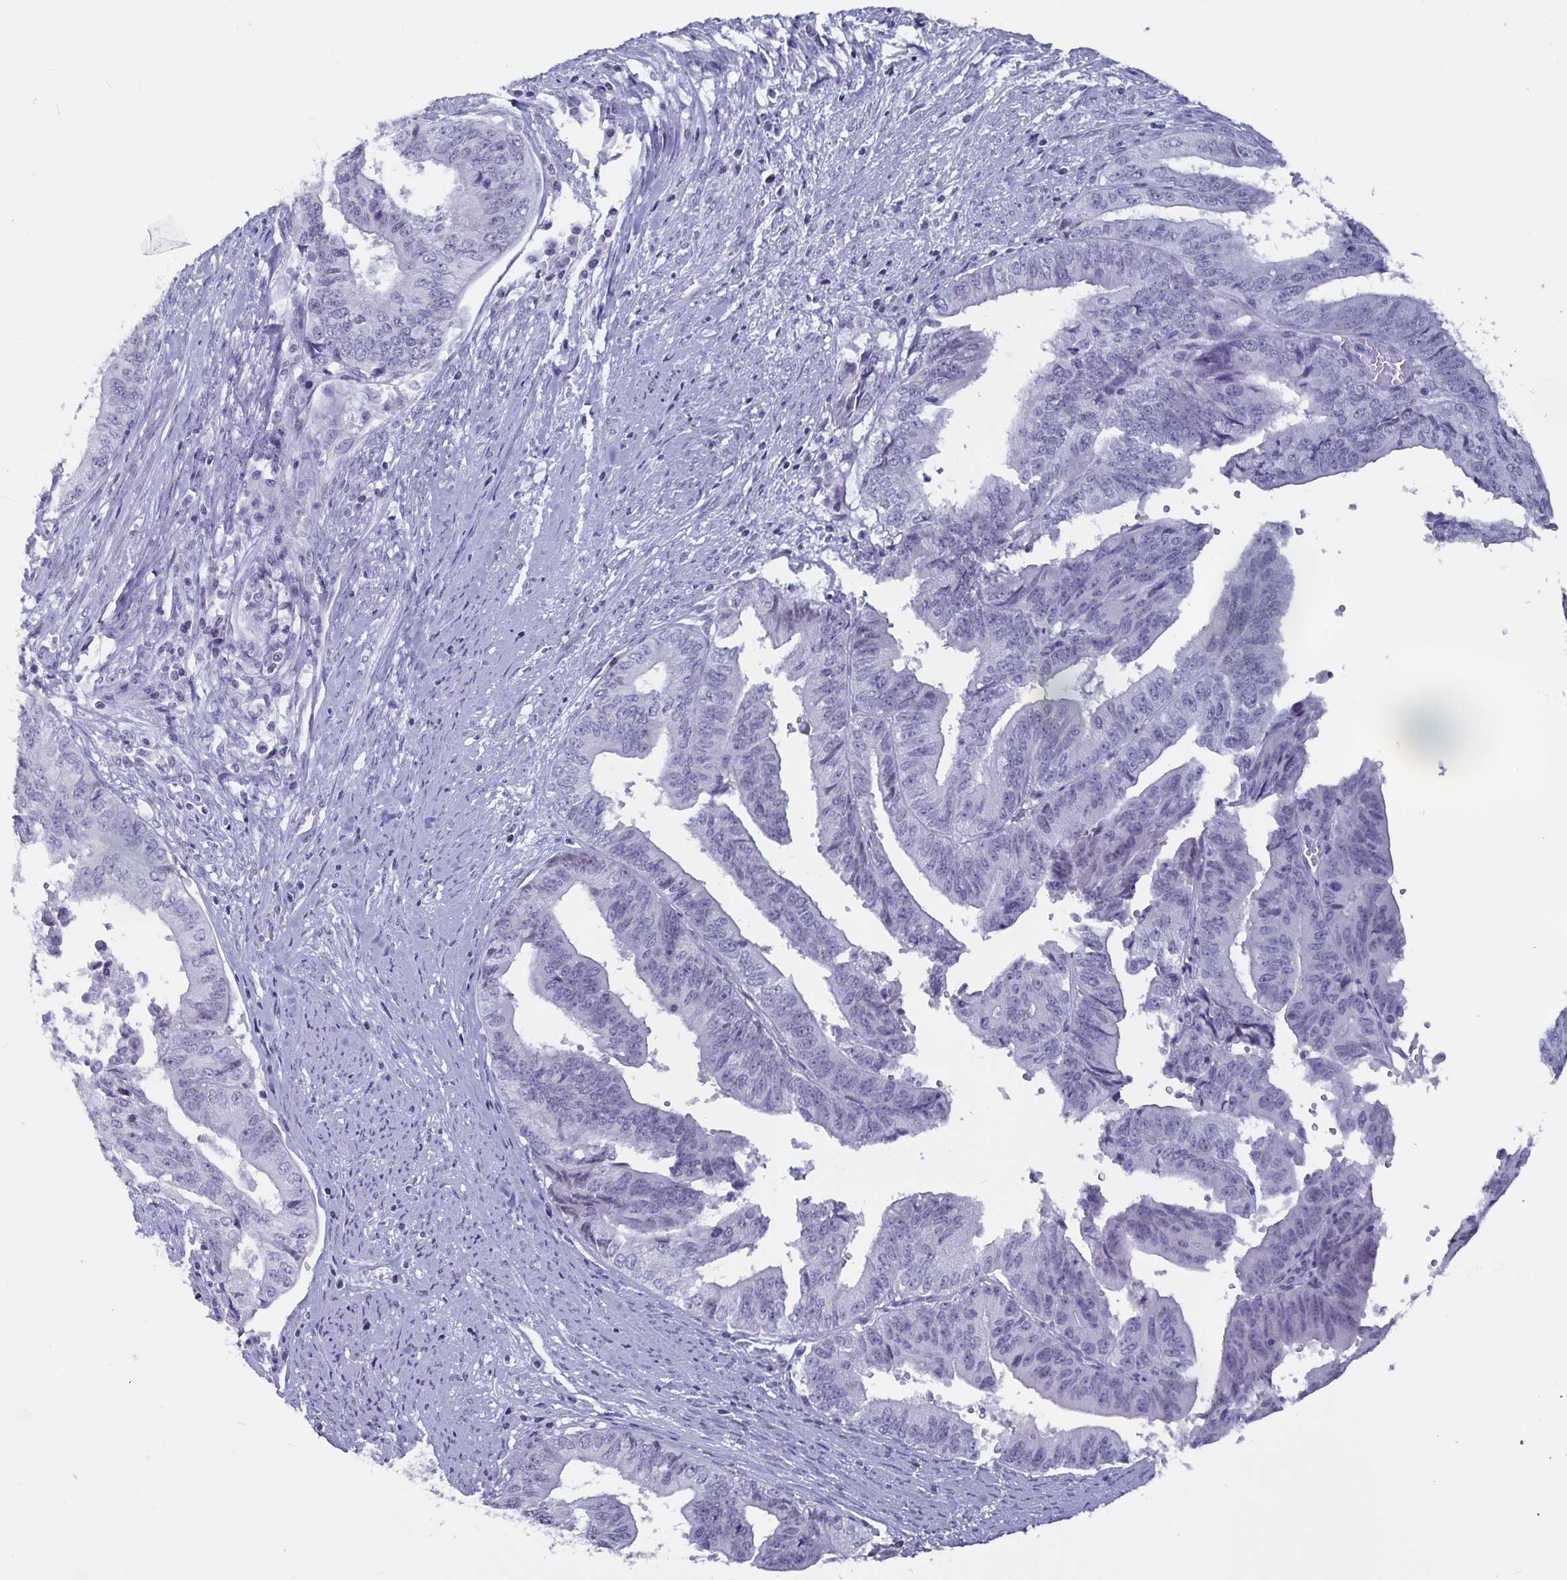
{"staining": {"intensity": "negative", "quantity": "none", "location": "none"}, "tissue": "endometrial cancer", "cell_type": "Tumor cells", "image_type": "cancer", "snomed": [{"axis": "morphology", "description": "Adenocarcinoma, NOS"}, {"axis": "topography", "description": "Endometrium"}], "caption": "Endometrial adenocarcinoma stained for a protein using immunohistochemistry (IHC) reveals no expression tumor cells.", "gene": "OLIG2", "patient": {"sex": "female", "age": 65}}